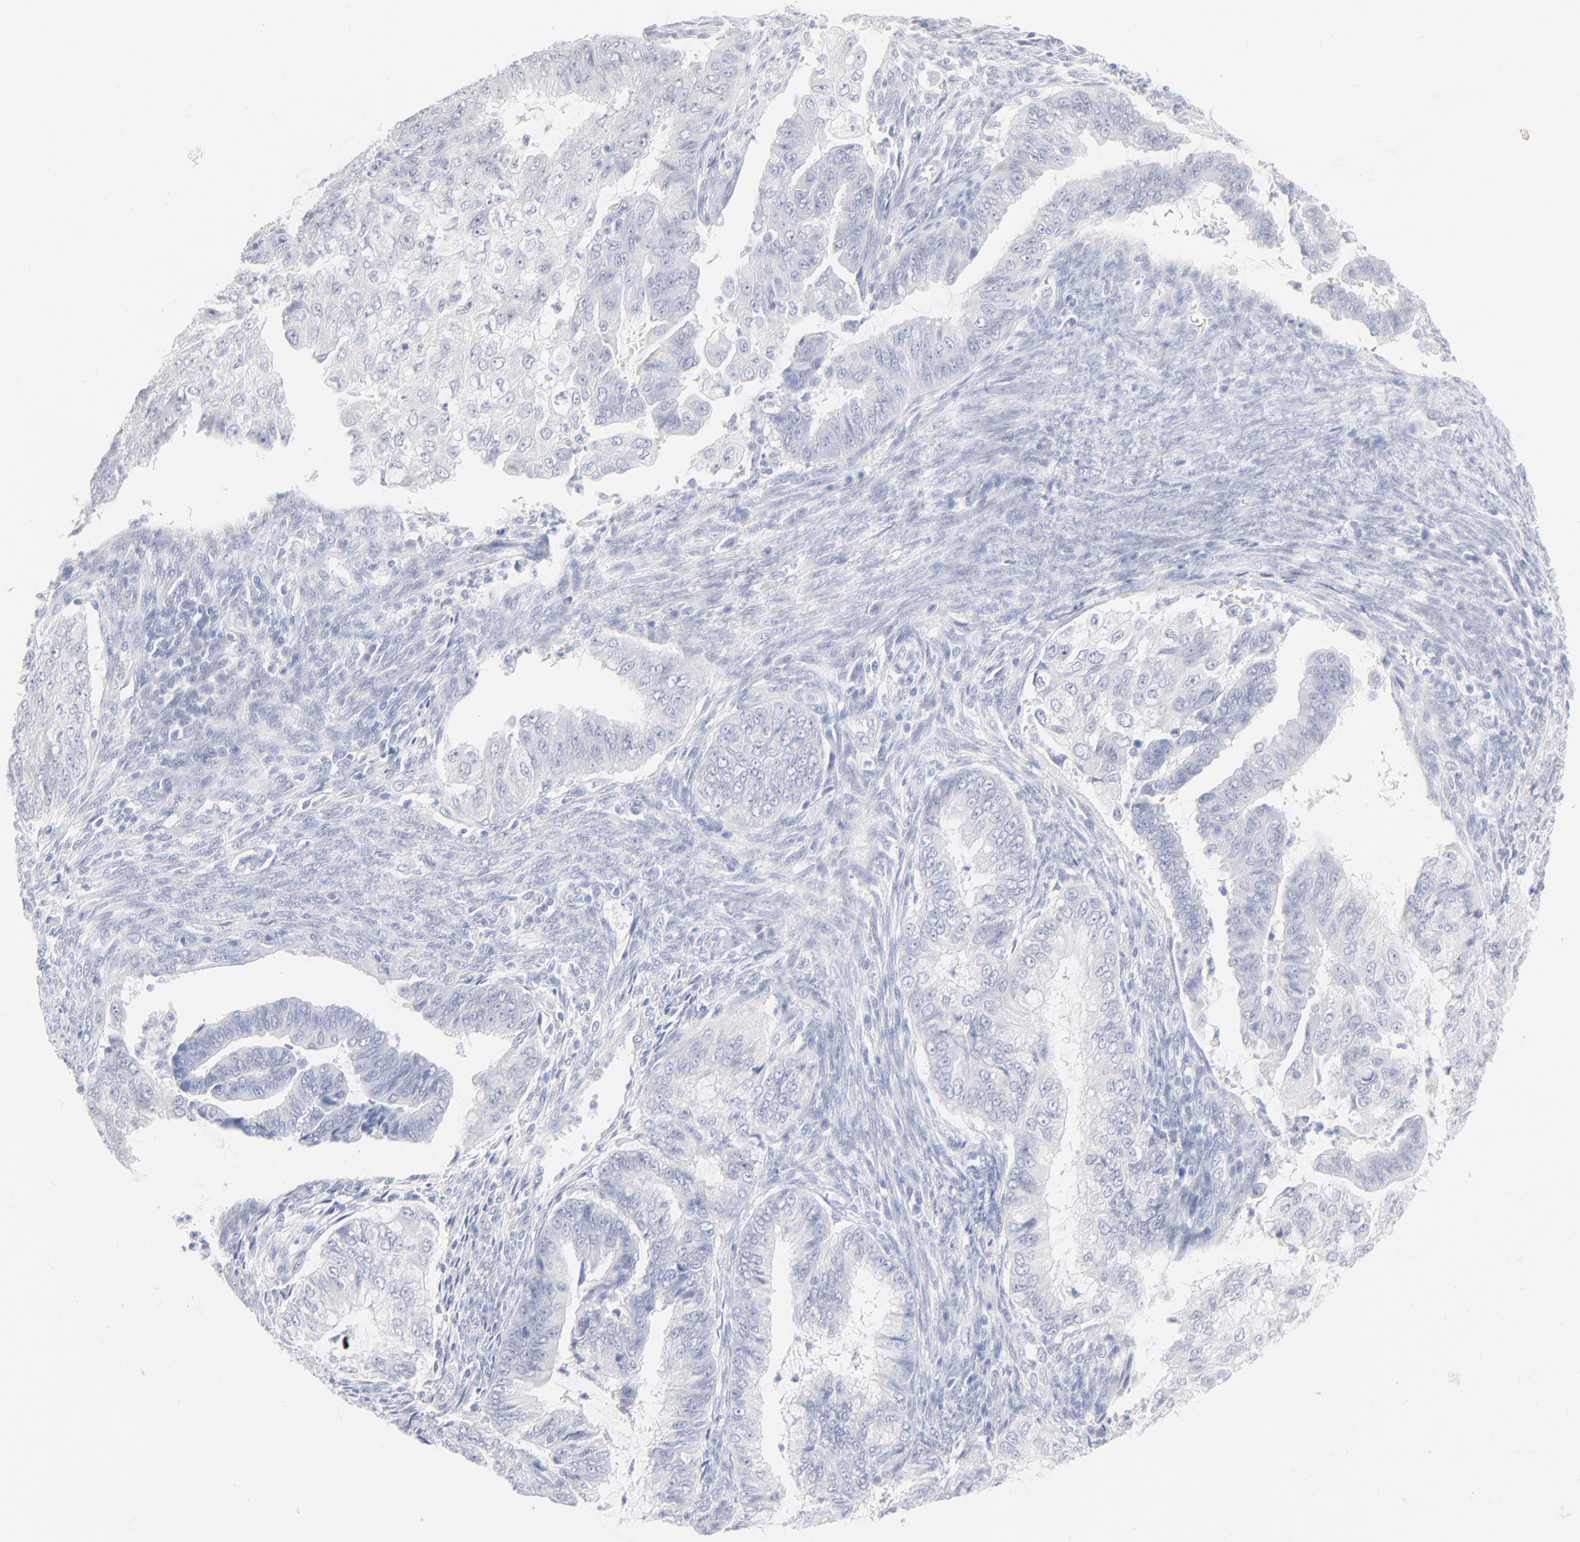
{"staining": {"intensity": "negative", "quantity": "none", "location": "none"}, "tissue": "endometrial cancer", "cell_type": "Tumor cells", "image_type": "cancer", "snomed": [{"axis": "morphology", "description": "Adenocarcinoma, NOS"}, {"axis": "topography", "description": "Endometrium"}], "caption": "Human endometrial cancer stained for a protein using IHC shows no expression in tumor cells.", "gene": "ONECUT1", "patient": {"sex": "female", "age": 75}}